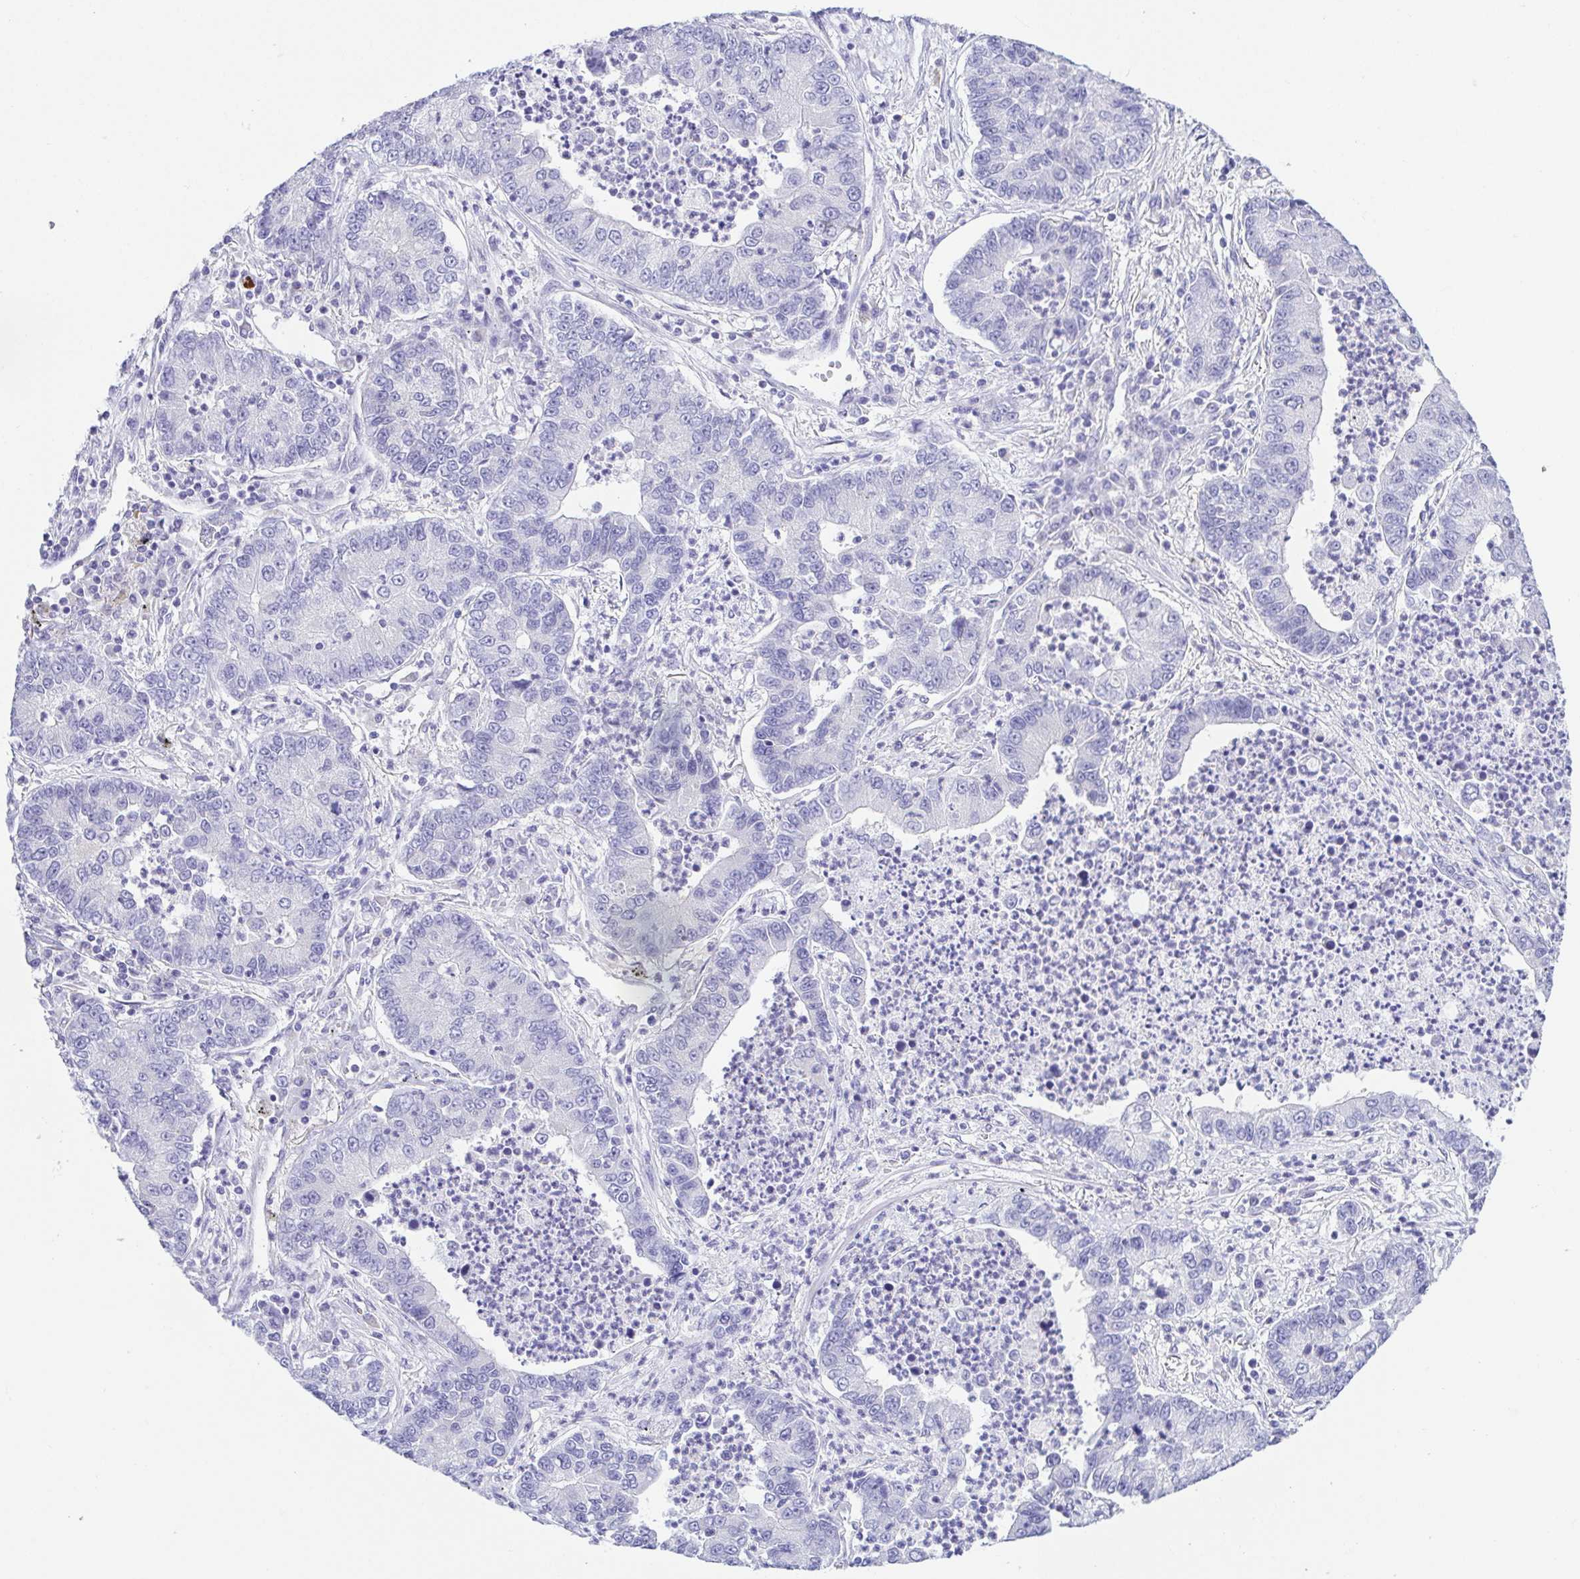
{"staining": {"intensity": "negative", "quantity": "none", "location": "none"}, "tissue": "lung cancer", "cell_type": "Tumor cells", "image_type": "cancer", "snomed": [{"axis": "morphology", "description": "Adenocarcinoma, NOS"}, {"axis": "topography", "description": "Lung"}], "caption": "A high-resolution histopathology image shows immunohistochemistry (IHC) staining of lung cancer, which displays no significant positivity in tumor cells.", "gene": "KRTDAP", "patient": {"sex": "female", "age": 57}}